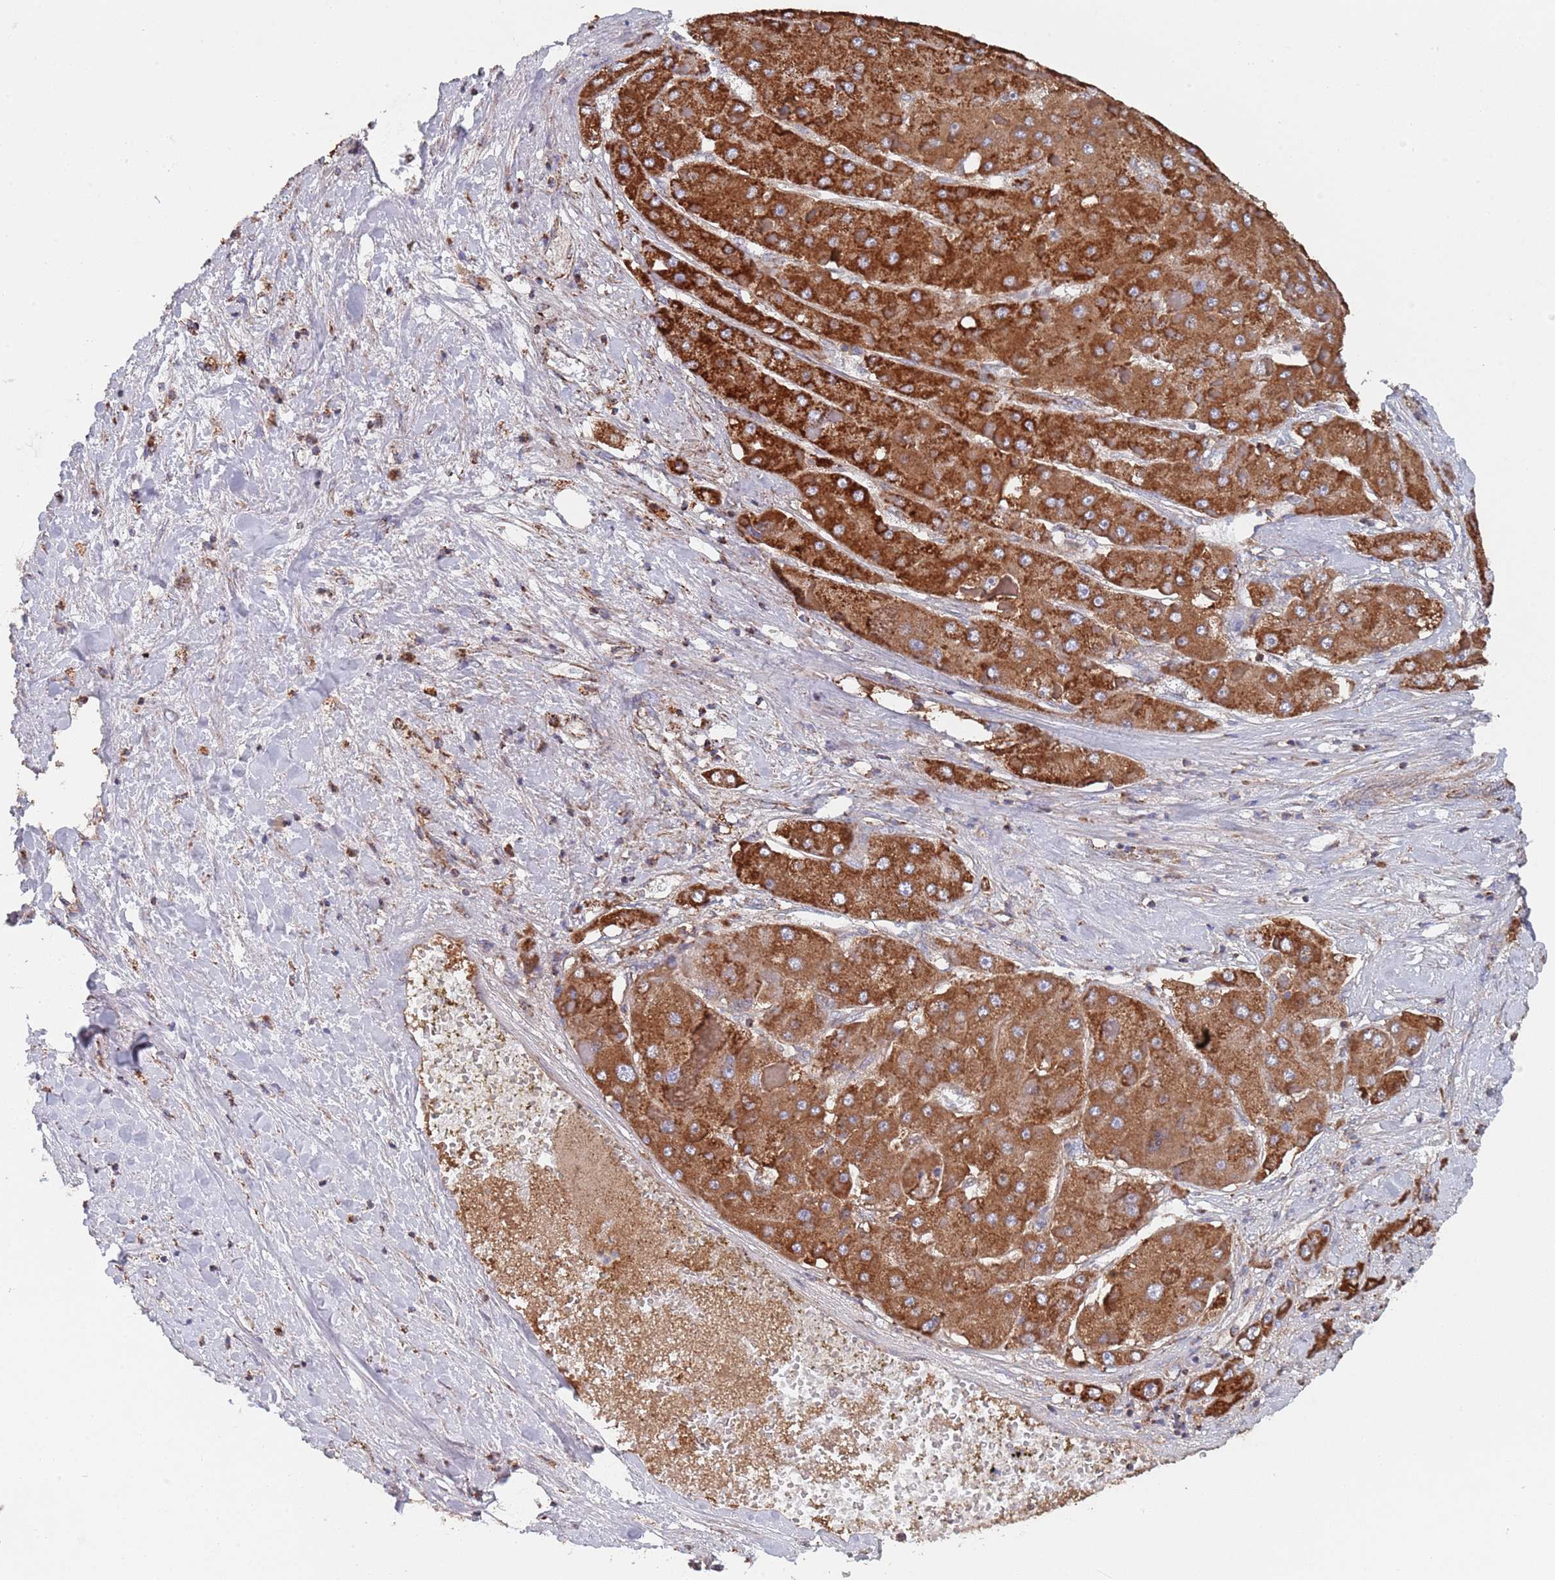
{"staining": {"intensity": "strong", "quantity": ">75%", "location": "cytoplasmic/membranous"}, "tissue": "liver cancer", "cell_type": "Tumor cells", "image_type": "cancer", "snomed": [{"axis": "morphology", "description": "Carcinoma, Hepatocellular, NOS"}, {"axis": "topography", "description": "Liver"}], "caption": "IHC (DAB (3,3'-diaminobenzidine)) staining of hepatocellular carcinoma (liver) shows strong cytoplasmic/membranous protein positivity in approximately >75% of tumor cells.", "gene": "PGP", "patient": {"sex": "female", "age": 73}}